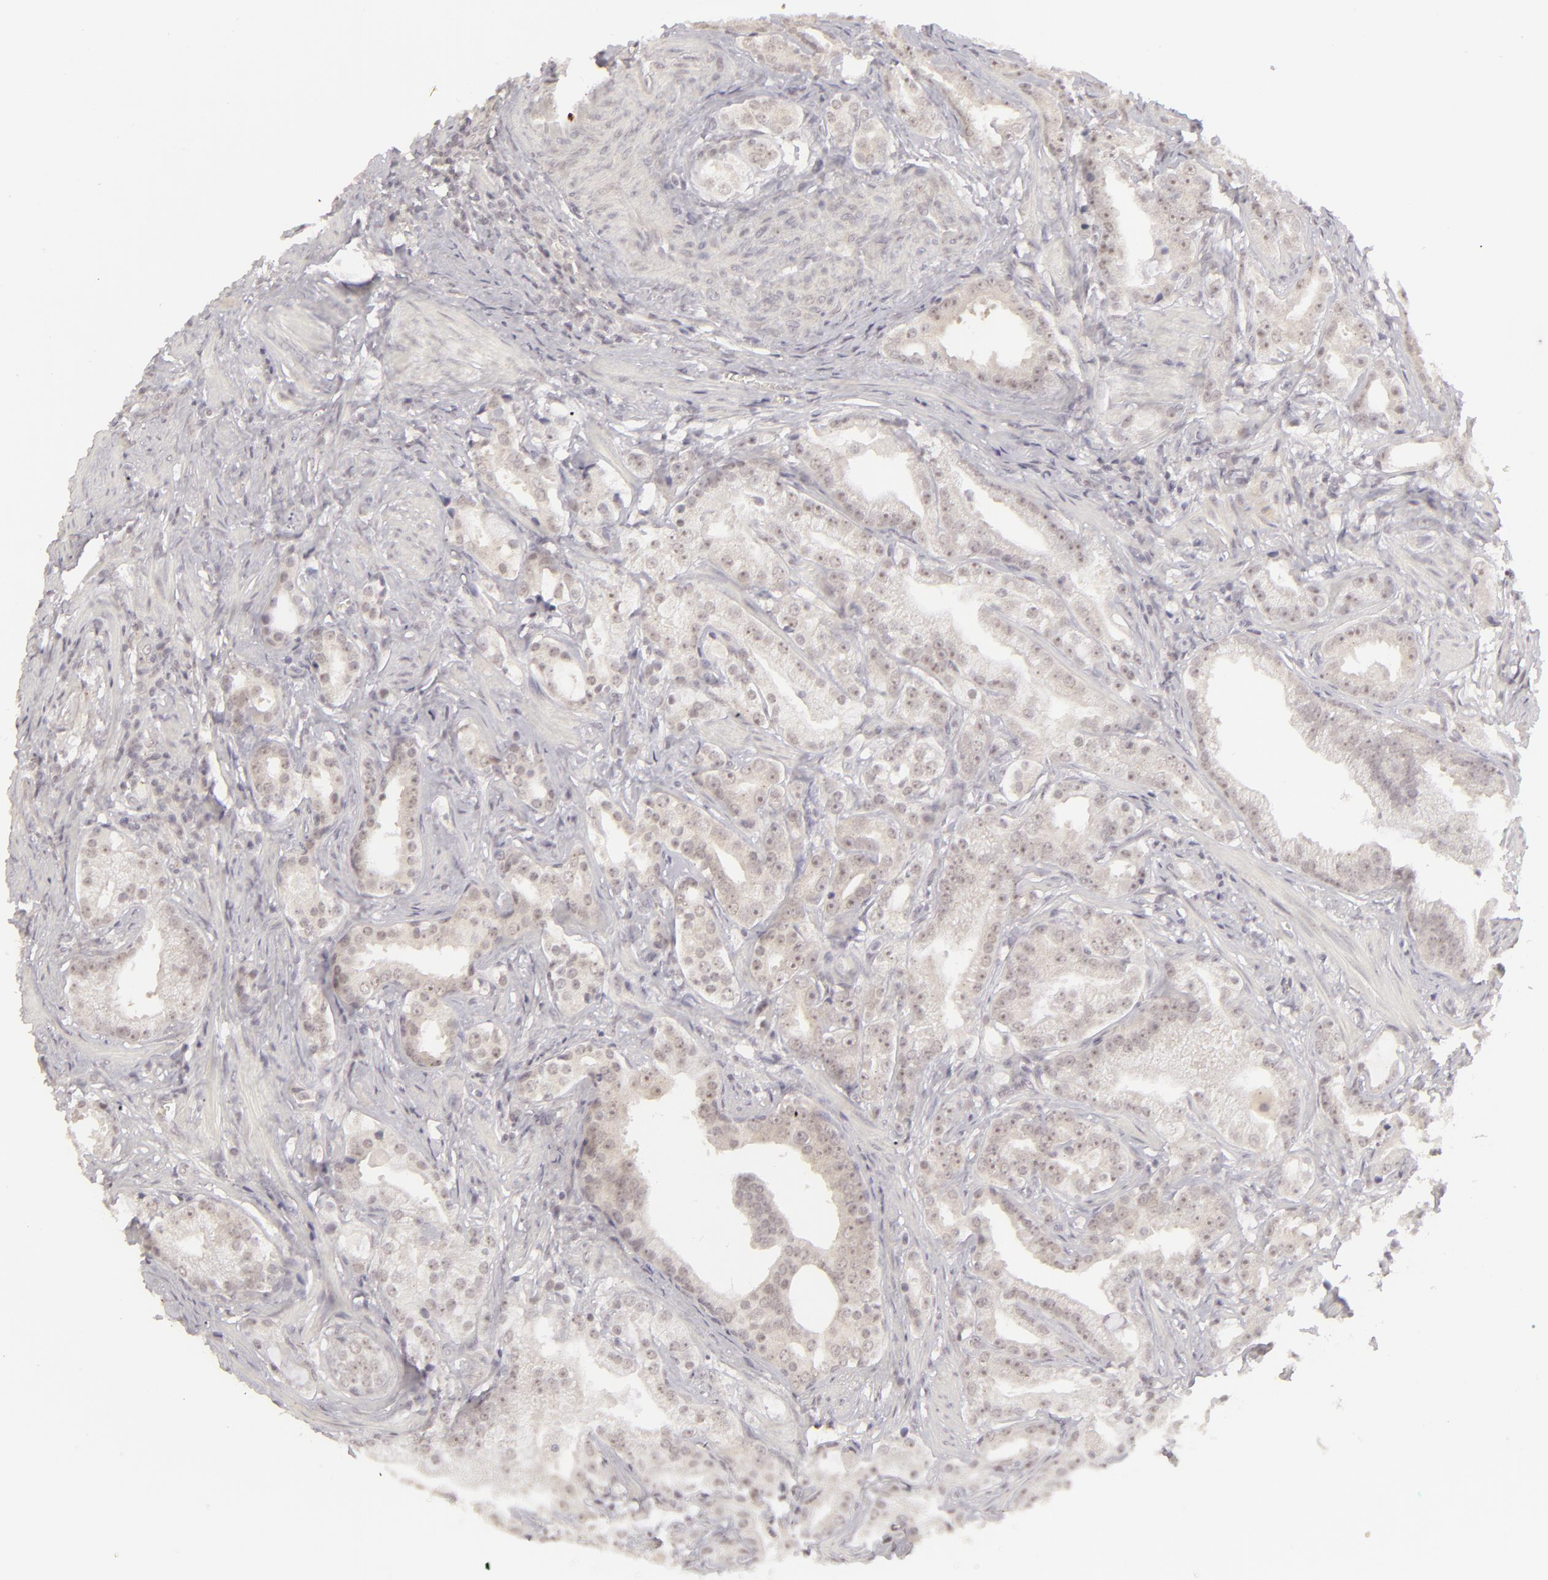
{"staining": {"intensity": "weak", "quantity": ">75%", "location": "cytoplasmic/membranous"}, "tissue": "prostate cancer", "cell_type": "Tumor cells", "image_type": "cancer", "snomed": [{"axis": "morphology", "description": "Adenocarcinoma, Low grade"}, {"axis": "topography", "description": "Prostate"}], "caption": "The image demonstrates staining of prostate cancer (adenocarcinoma (low-grade)), revealing weak cytoplasmic/membranous protein staining (brown color) within tumor cells. Nuclei are stained in blue.", "gene": "DLG3", "patient": {"sex": "male", "age": 59}}